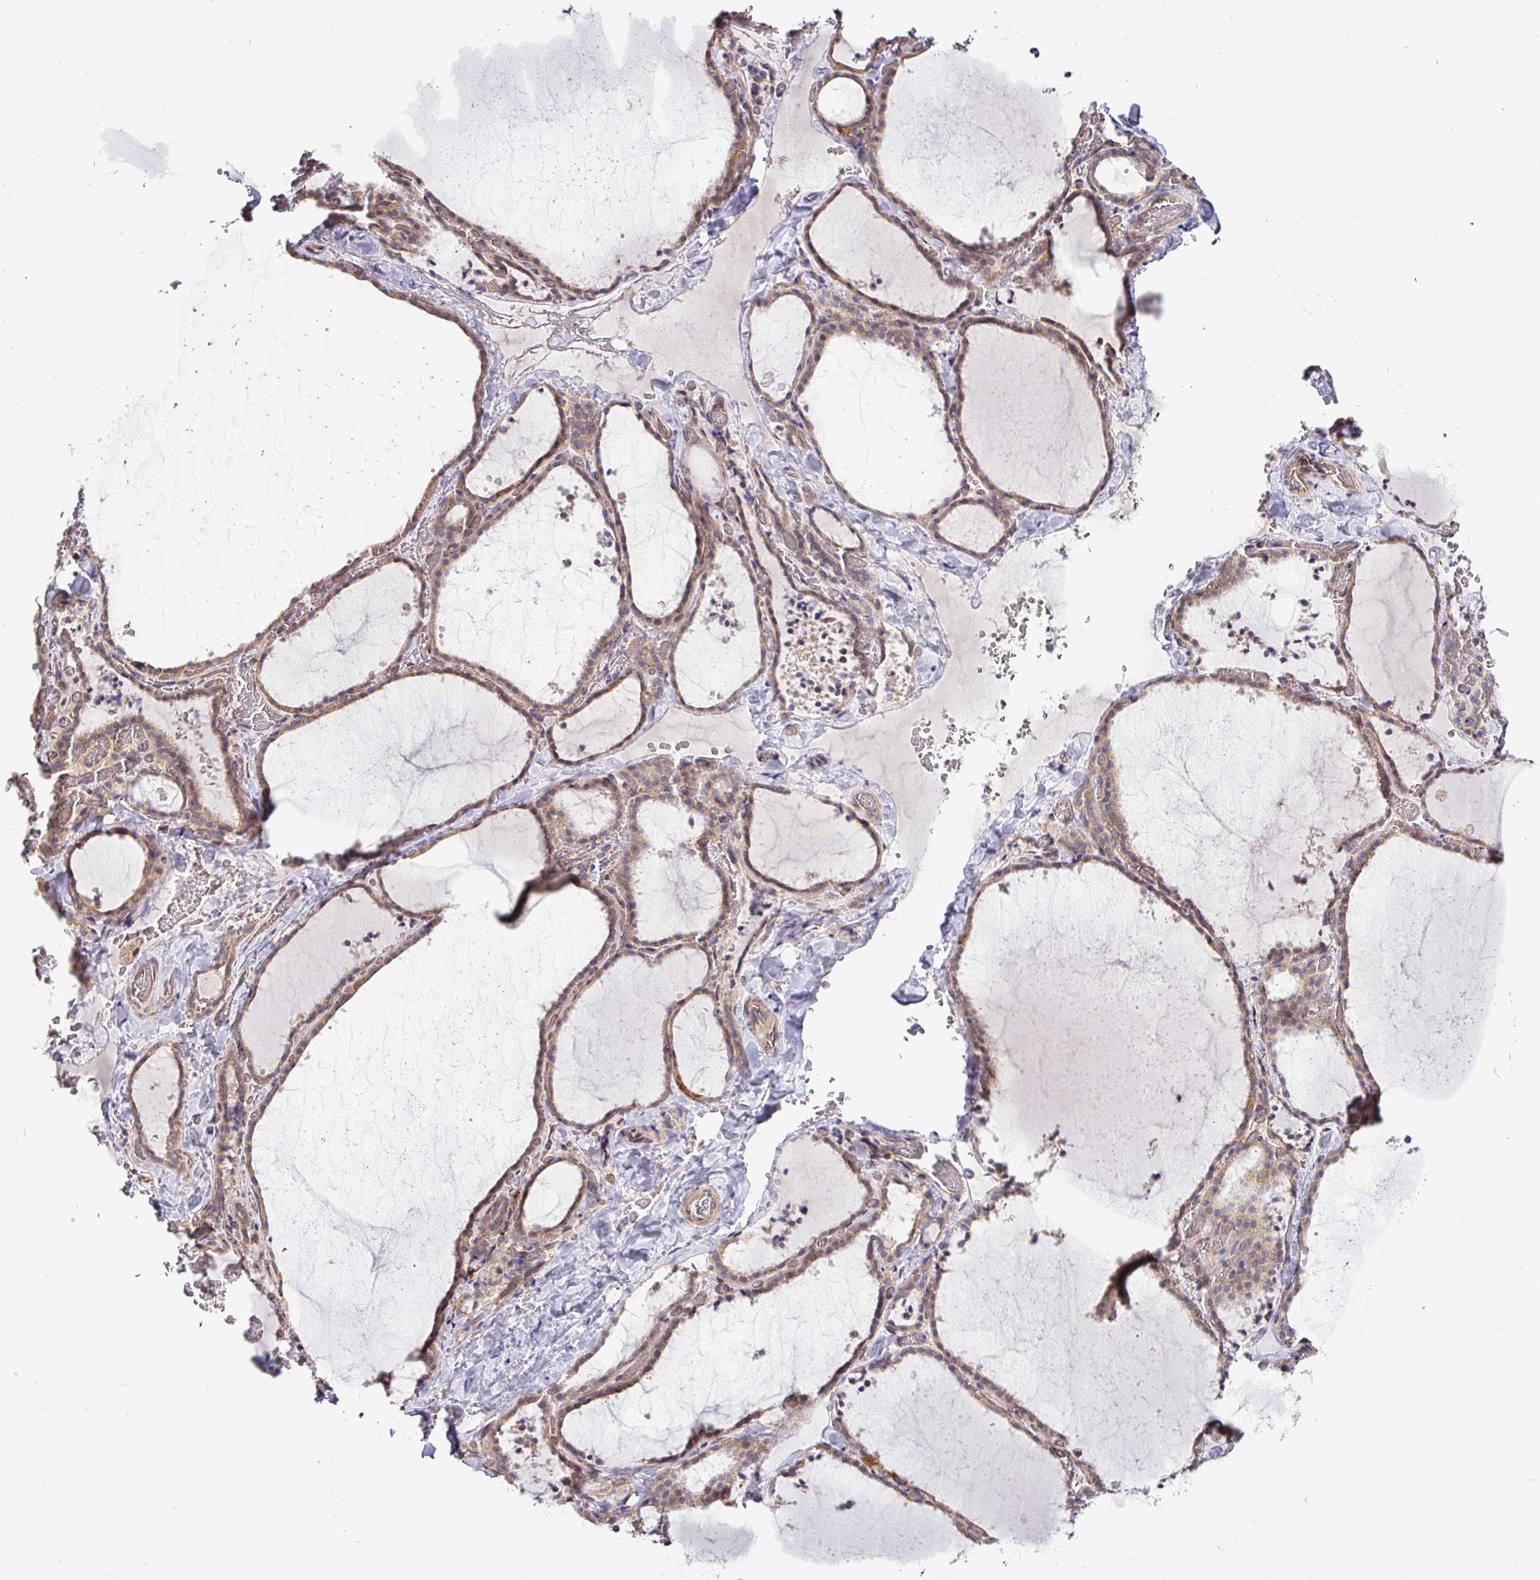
{"staining": {"intensity": "moderate", "quantity": ">75%", "location": "cytoplasmic/membranous,nuclear"}, "tissue": "thyroid gland", "cell_type": "Glandular cells", "image_type": "normal", "snomed": [{"axis": "morphology", "description": "Normal tissue, NOS"}, {"axis": "topography", "description": "Thyroid gland"}], "caption": "Glandular cells reveal medium levels of moderate cytoplasmic/membranous,nuclear staining in about >75% of cells in unremarkable thyroid gland.", "gene": "TIMMDC1", "patient": {"sex": "female", "age": 22}}